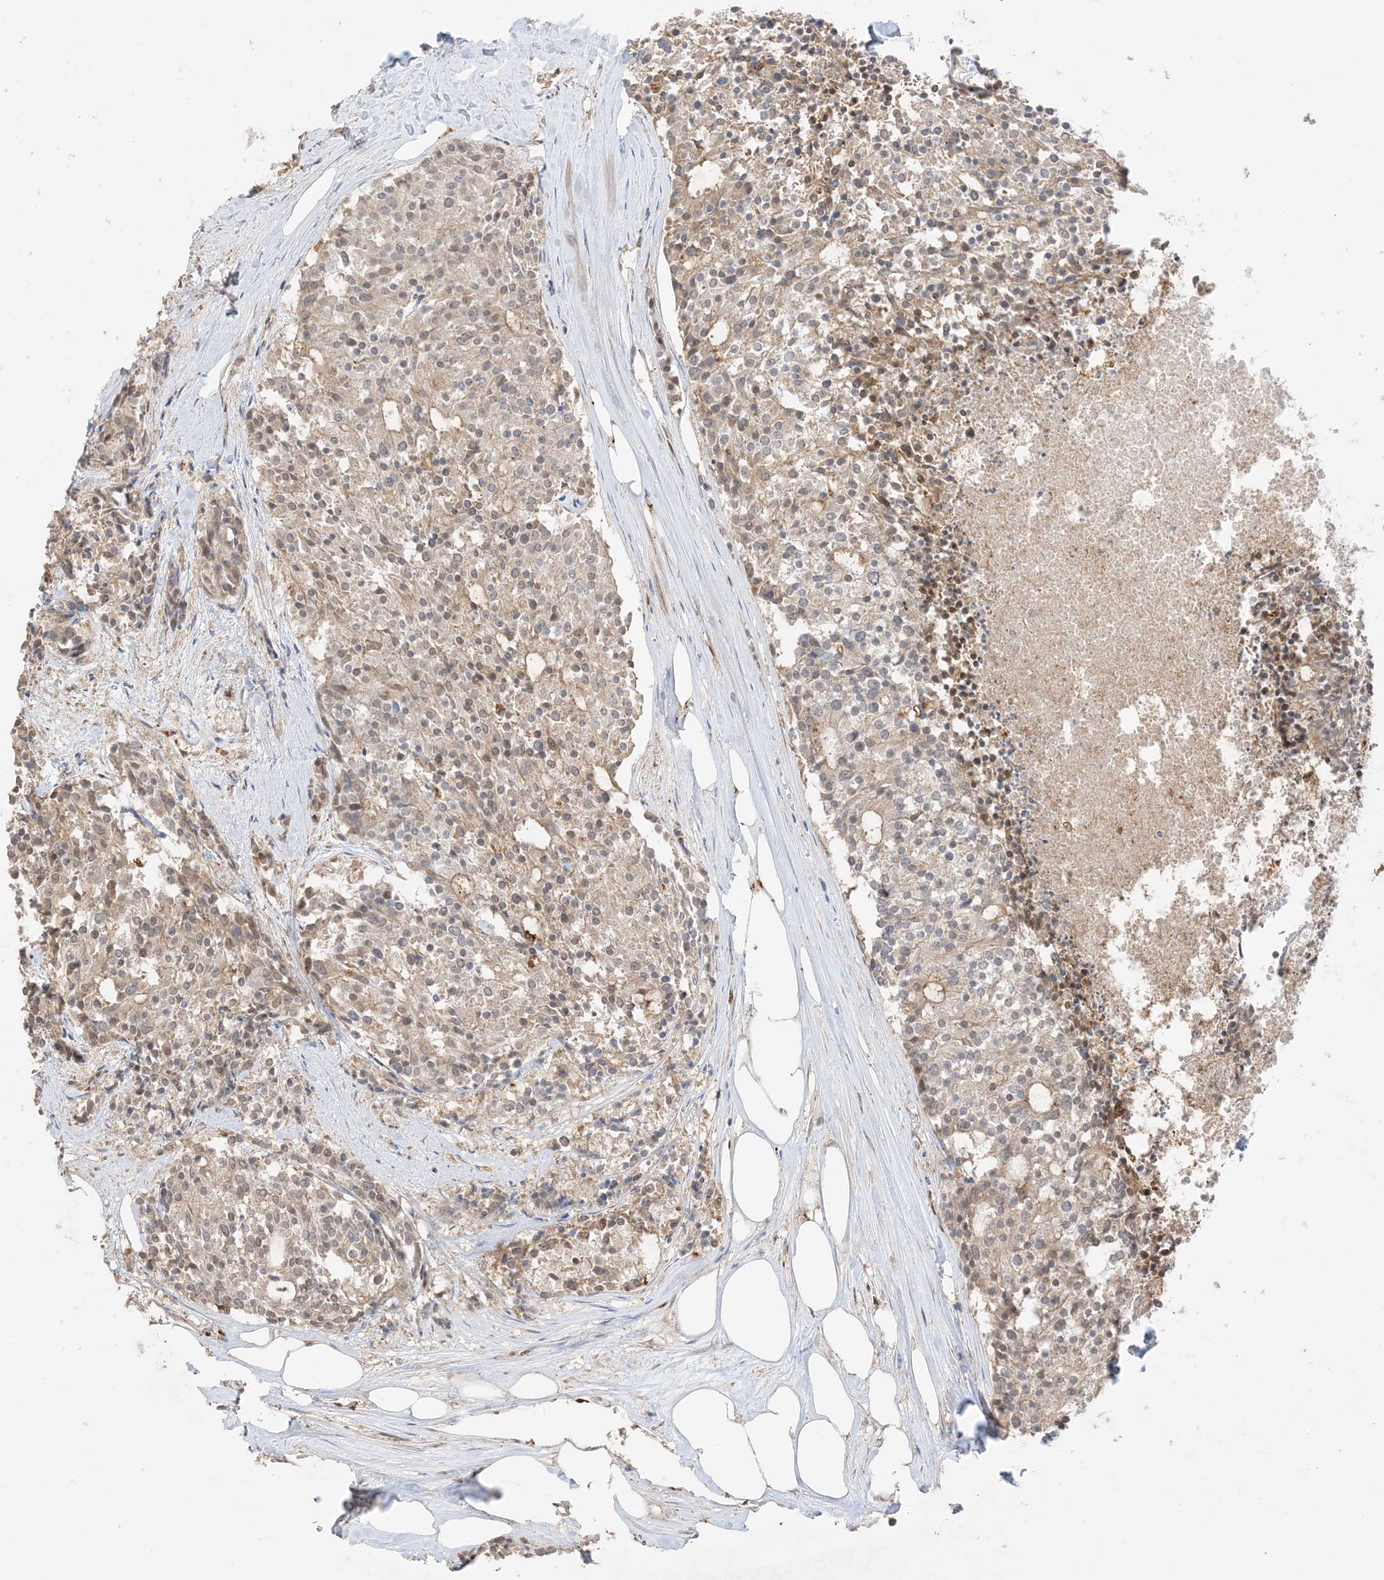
{"staining": {"intensity": "weak", "quantity": "<25%", "location": "cytoplasmic/membranous"}, "tissue": "carcinoid", "cell_type": "Tumor cells", "image_type": "cancer", "snomed": [{"axis": "morphology", "description": "Carcinoid, malignant, NOS"}, {"axis": "topography", "description": "Pancreas"}], "caption": "Tumor cells show no significant expression in carcinoid.", "gene": "ZBTB41", "patient": {"sex": "female", "age": 54}}